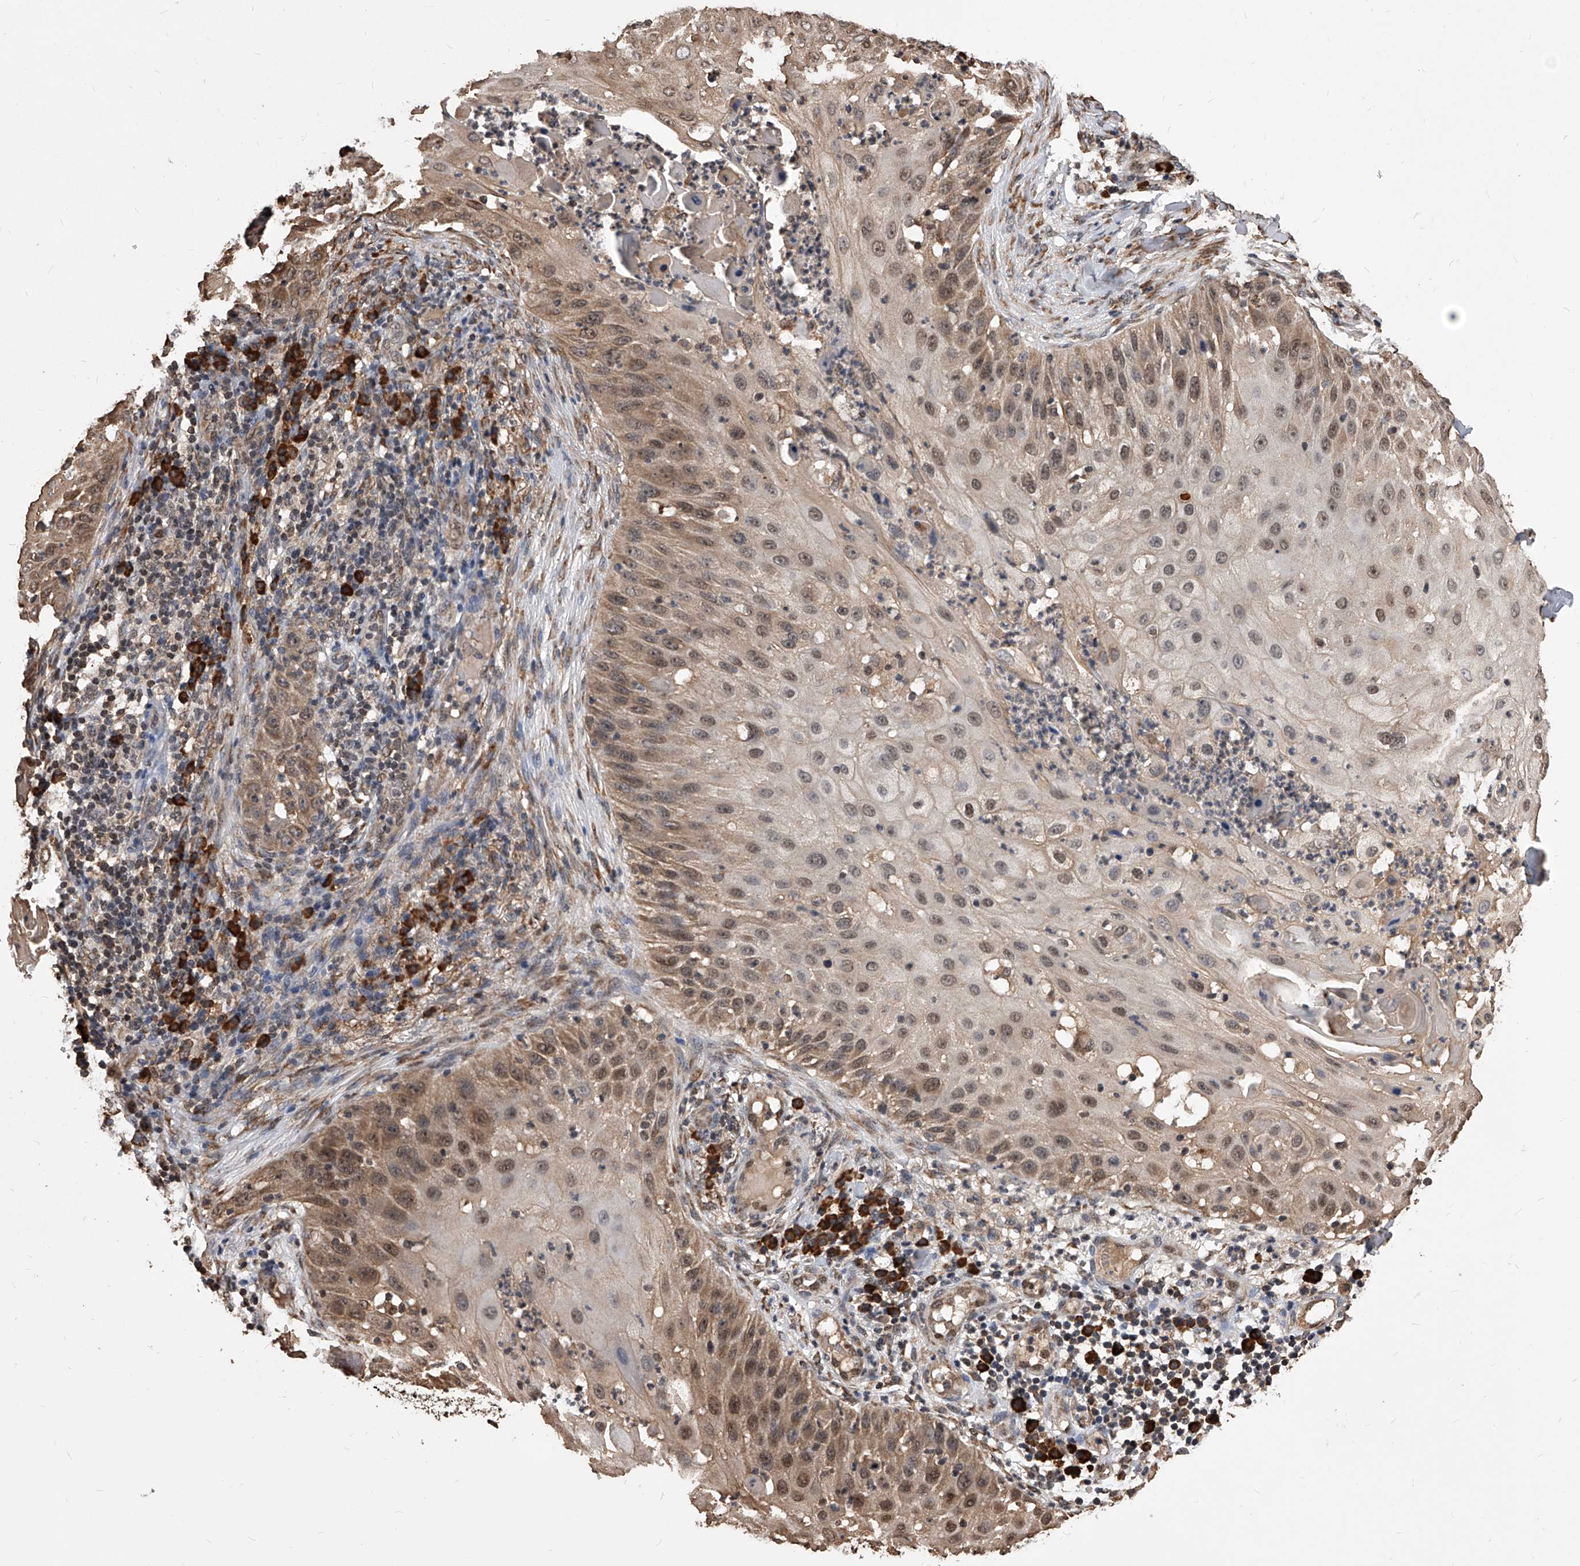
{"staining": {"intensity": "moderate", "quantity": "25%-75%", "location": "cytoplasmic/membranous,nuclear"}, "tissue": "skin cancer", "cell_type": "Tumor cells", "image_type": "cancer", "snomed": [{"axis": "morphology", "description": "Squamous cell carcinoma, NOS"}, {"axis": "topography", "description": "Skin"}], "caption": "Human skin squamous cell carcinoma stained with a brown dye reveals moderate cytoplasmic/membranous and nuclear positive expression in about 25%-75% of tumor cells.", "gene": "ID1", "patient": {"sex": "female", "age": 44}}